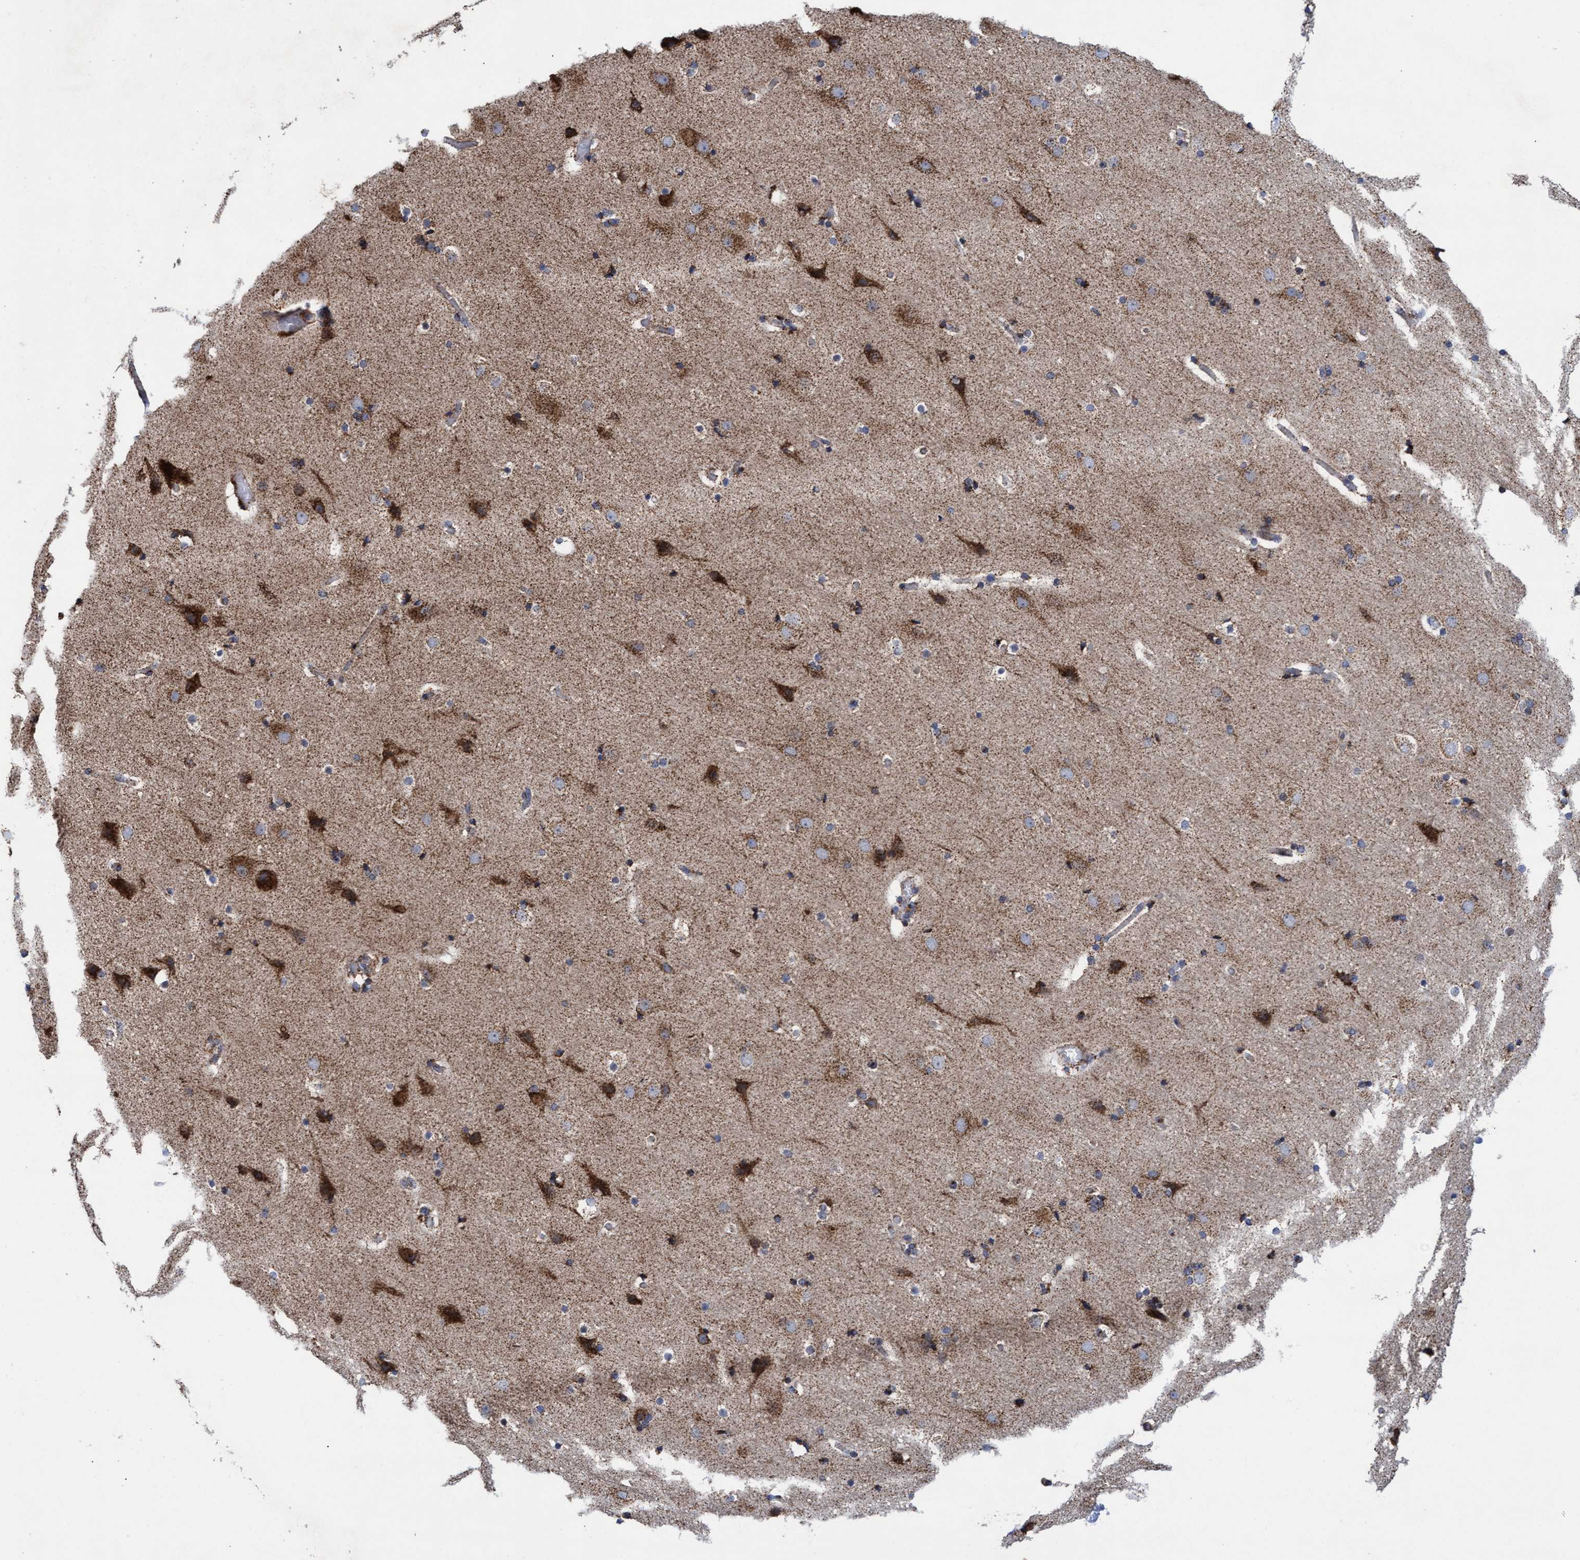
{"staining": {"intensity": "moderate", "quantity": "<25%", "location": "cytoplasmic/membranous"}, "tissue": "cerebral cortex", "cell_type": "Endothelial cells", "image_type": "normal", "snomed": [{"axis": "morphology", "description": "Normal tissue, NOS"}, {"axis": "topography", "description": "Cerebral cortex"}], "caption": "Endothelial cells reveal low levels of moderate cytoplasmic/membranous staining in about <25% of cells in benign cerebral cortex.", "gene": "MRPL38", "patient": {"sex": "male", "age": 57}}